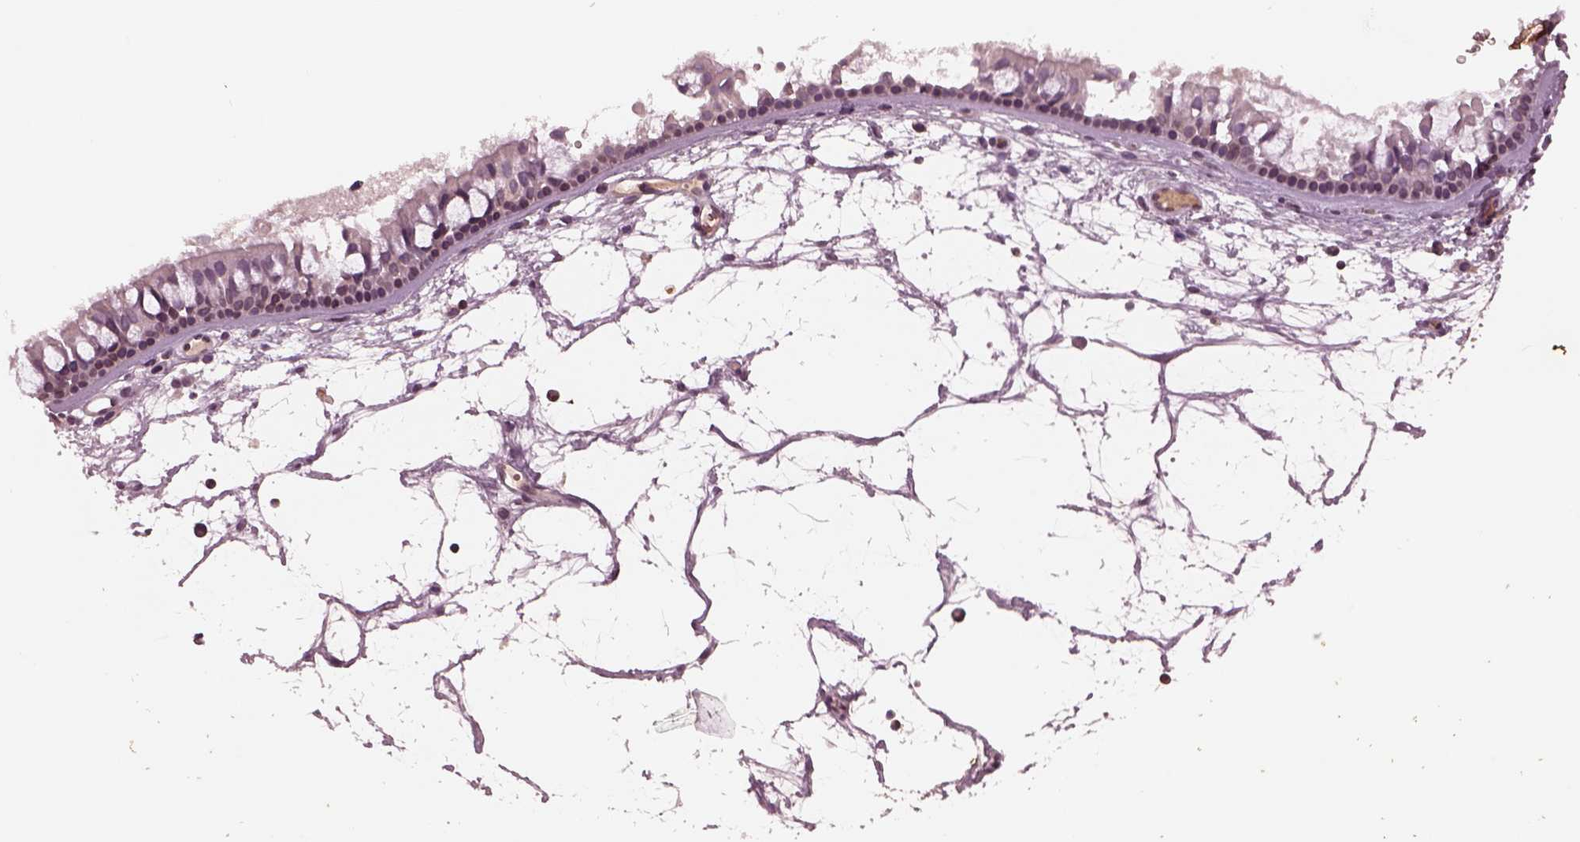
{"staining": {"intensity": "negative", "quantity": "none", "location": "none"}, "tissue": "nasopharynx", "cell_type": "Respiratory epithelial cells", "image_type": "normal", "snomed": [{"axis": "morphology", "description": "Normal tissue, NOS"}, {"axis": "topography", "description": "Nasopharynx"}], "caption": "A histopathology image of human nasopharynx is negative for staining in respiratory epithelial cells. (DAB IHC with hematoxylin counter stain).", "gene": "PTX4", "patient": {"sex": "female", "age": 68}}